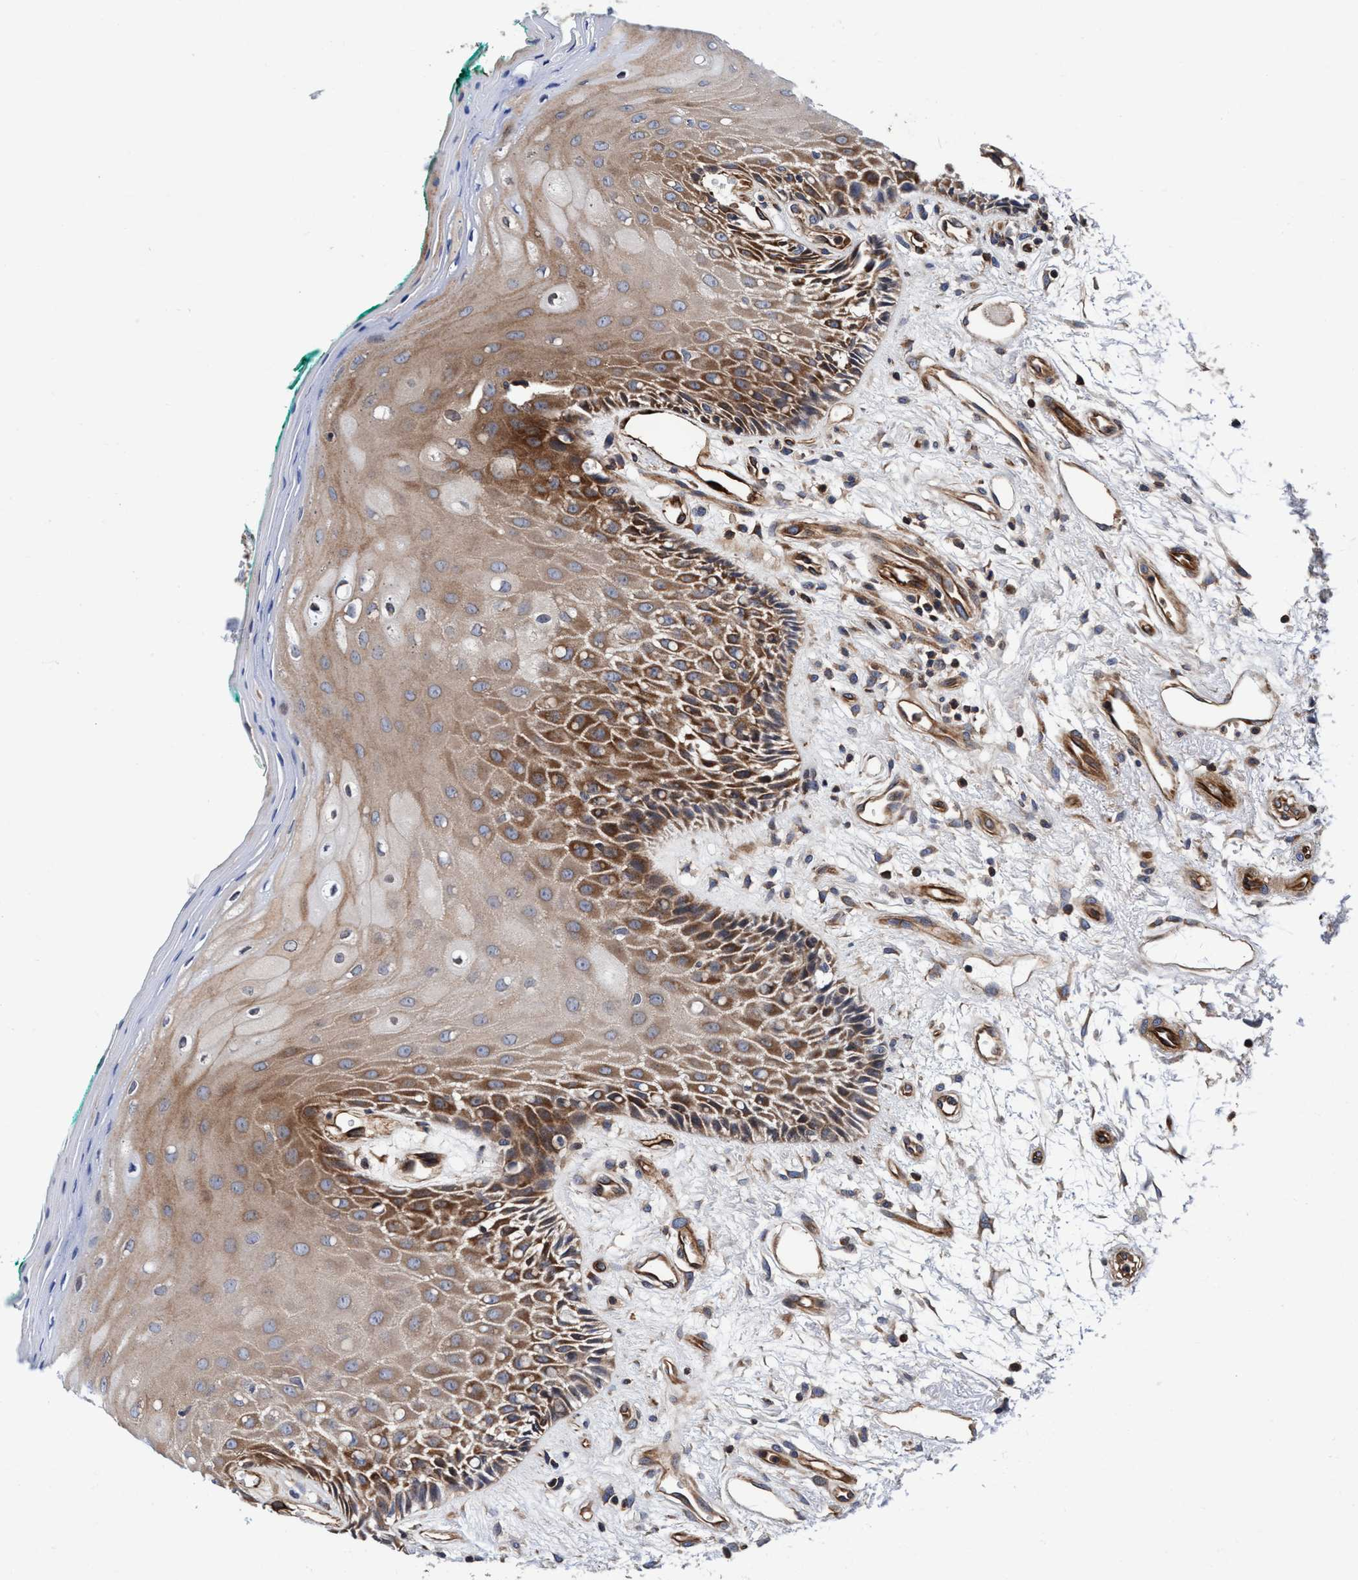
{"staining": {"intensity": "strong", "quantity": ">75%", "location": "cytoplasmic/membranous"}, "tissue": "oral mucosa", "cell_type": "Squamous epithelial cells", "image_type": "normal", "snomed": [{"axis": "morphology", "description": "Normal tissue, NOS"}, {"axis": "morphology", "description": "Squamous cell carcinoma, NOS"}, {"axis": "topography", "description": "Skeletal muscle"}, {"axis": "topography", "description": "Oral tissue"}, {"axis": "topography", "description": "Head-Neck"}], "caption": "The photomicrograph shows staining of benign oral mucosa, revealing strong cytoplasmic/membranous protein positivity (brown color) within squamous epithelial cells. The staining is performed using DAB (3,3'-diaminobenzidine) brown chromogen to label protein expression. The nuclei are counter-stained blue using hematoxylin.", "gene": "MCM3AP", "patient": {"sex": "female", "age": 84}}